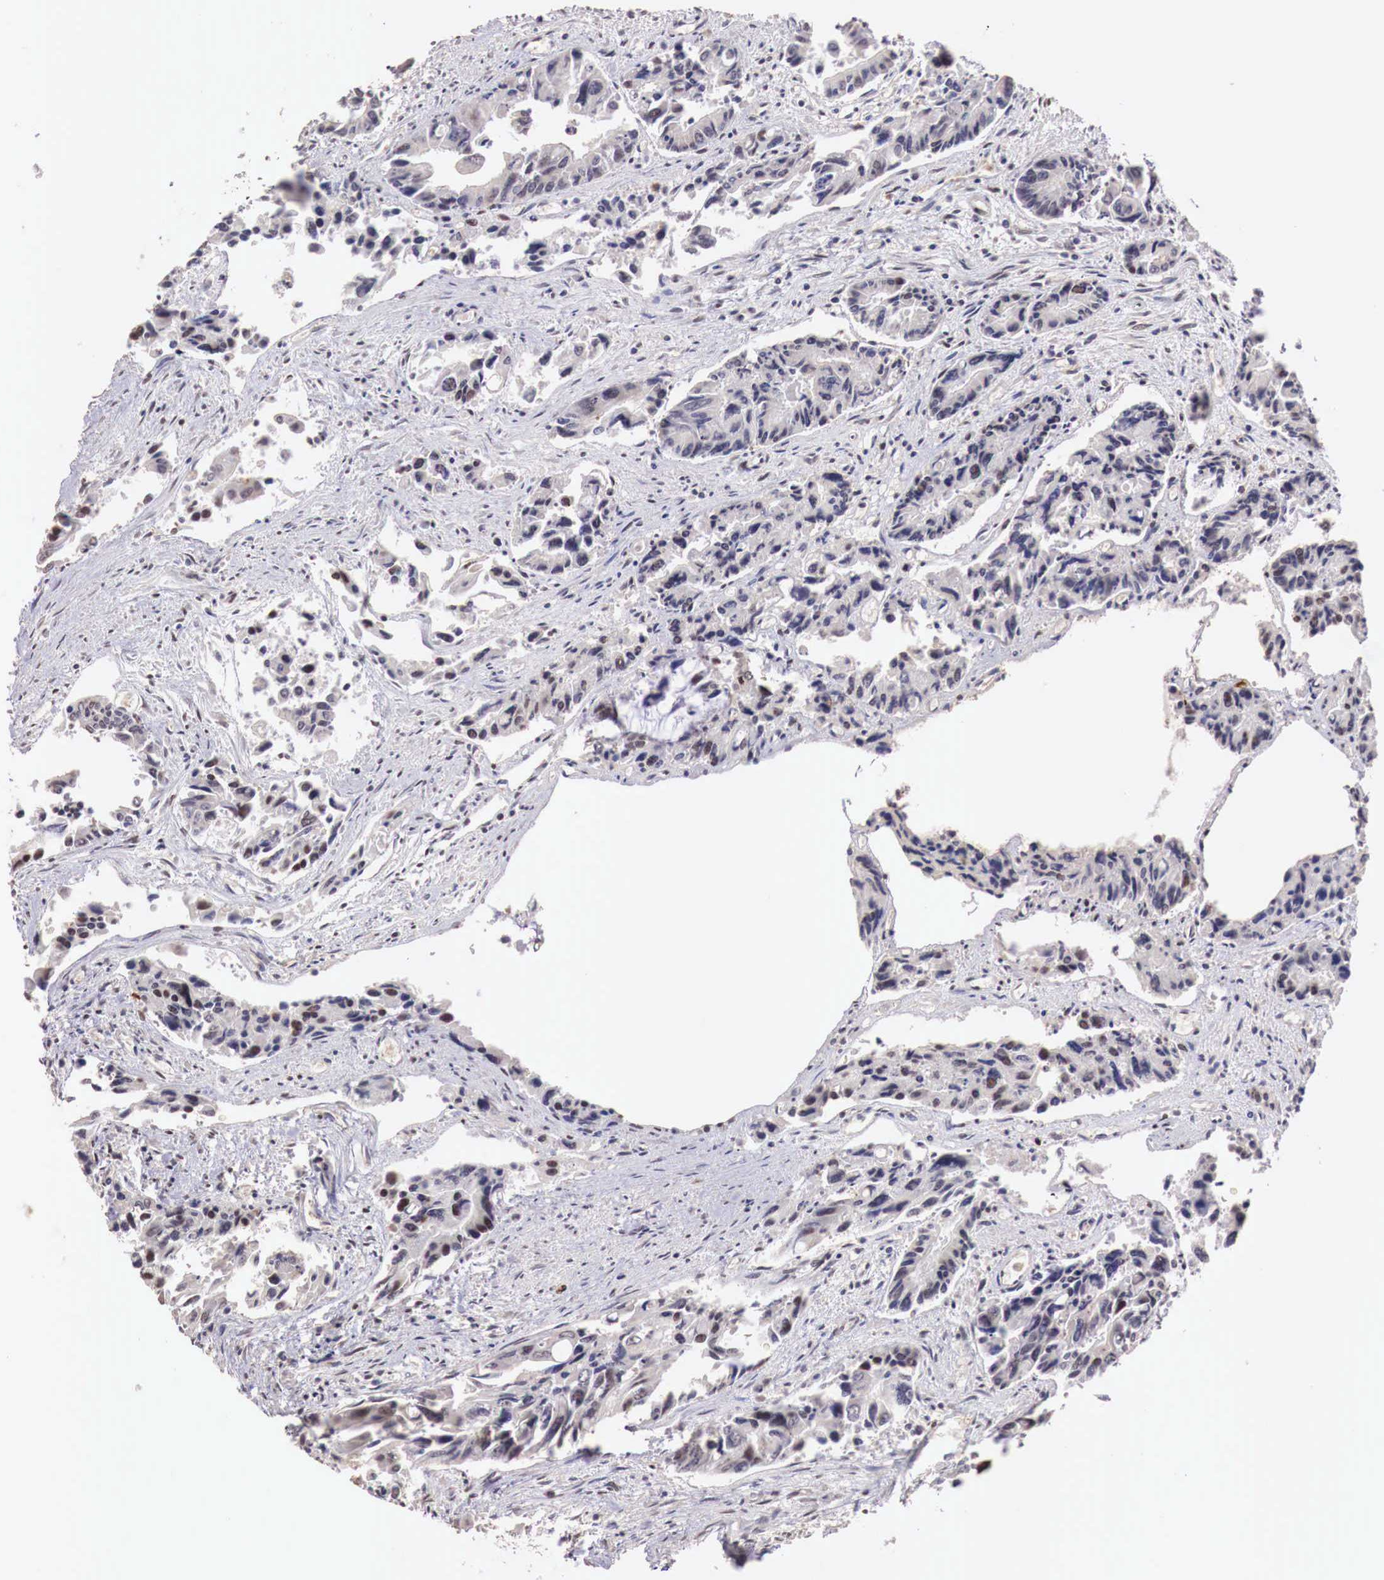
{"staining": {"intensity": "moderate", "quantity": "25%-75%", "location": "nuclear"}, "tissue": "colorectal cancer", "cell_type": "Tumor cells", "image_type": "cancer", "snomed": [{"axis": "morphology", "description": "Adenocarcinoma, NOS"}, {"axis": "topography", "description": "Rectum"}], "caption": "Tumor cells exhibit medium levels of moderate nuclear staining in about 25%-75% of cells in human adenocarcinoma (colorectal). Ihc stains the protein in brown and the nuclei are stained blue.", "gene": "FOXP2", "patient": {"sex": "male", "age": 76}}